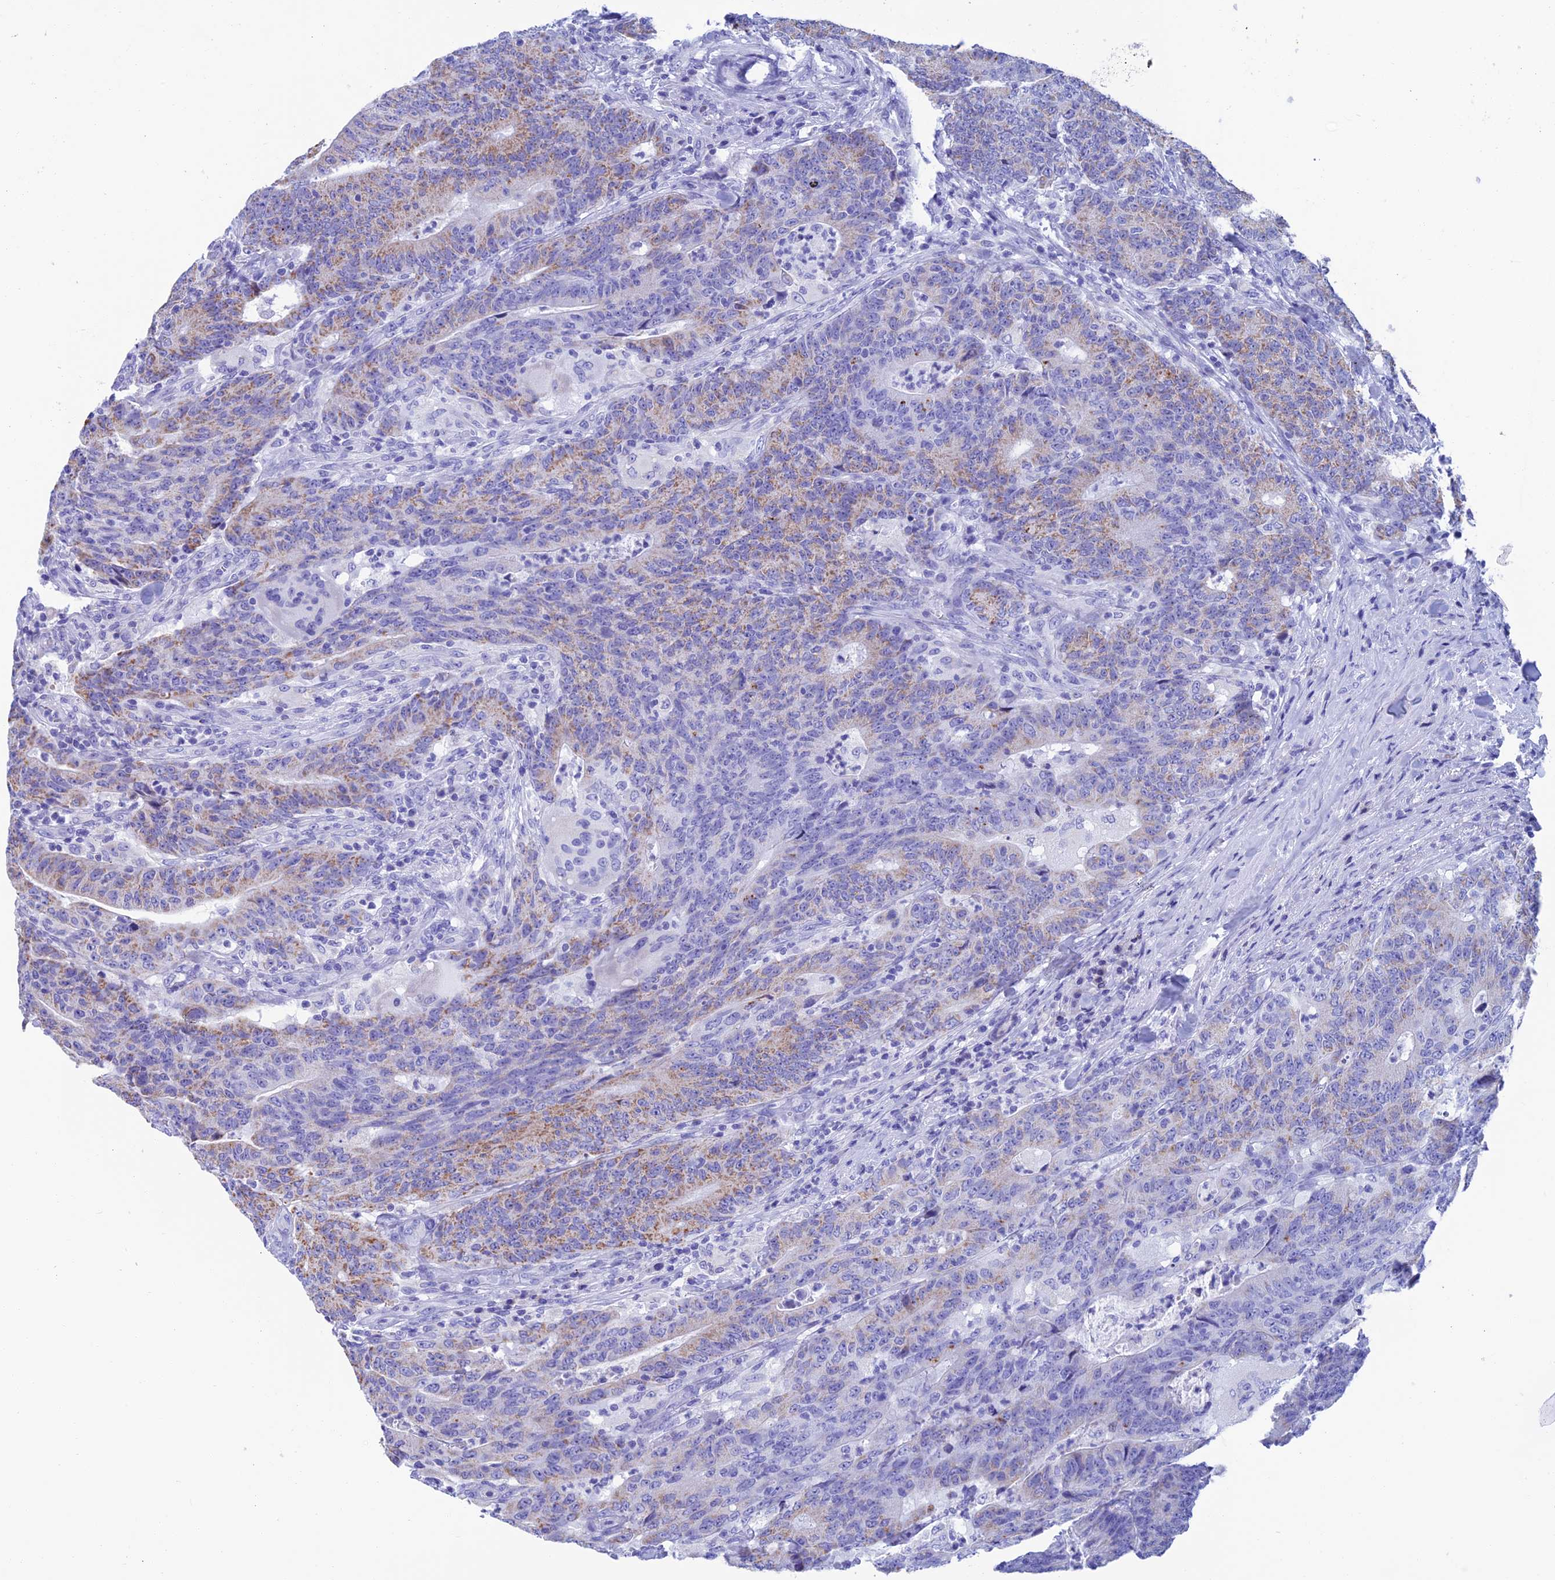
{"staining": {"intensity": "weak", "quantity": "25%-75%", "location": "cytoplasmic/membranous"}, "tissue": "colorectal cancer", "cell_type": "Tumor cells", "image_type": "cancer", "snomed": [{"axis": "morphology", "description": "Normal tissue, NOS"}, {"axis": "morphology", "description": "Adenocarcinoma, NOS"}, {"axis": "topography", "description": "Colon"}], "caption": "Protein staining demonstrates weak cytoplasmic/membranous expression in approximately 25%-75% of tumor cells in colorectal cancer.", "gene": "NXPE4", "patient": {"sex": "female", "age": 75}}